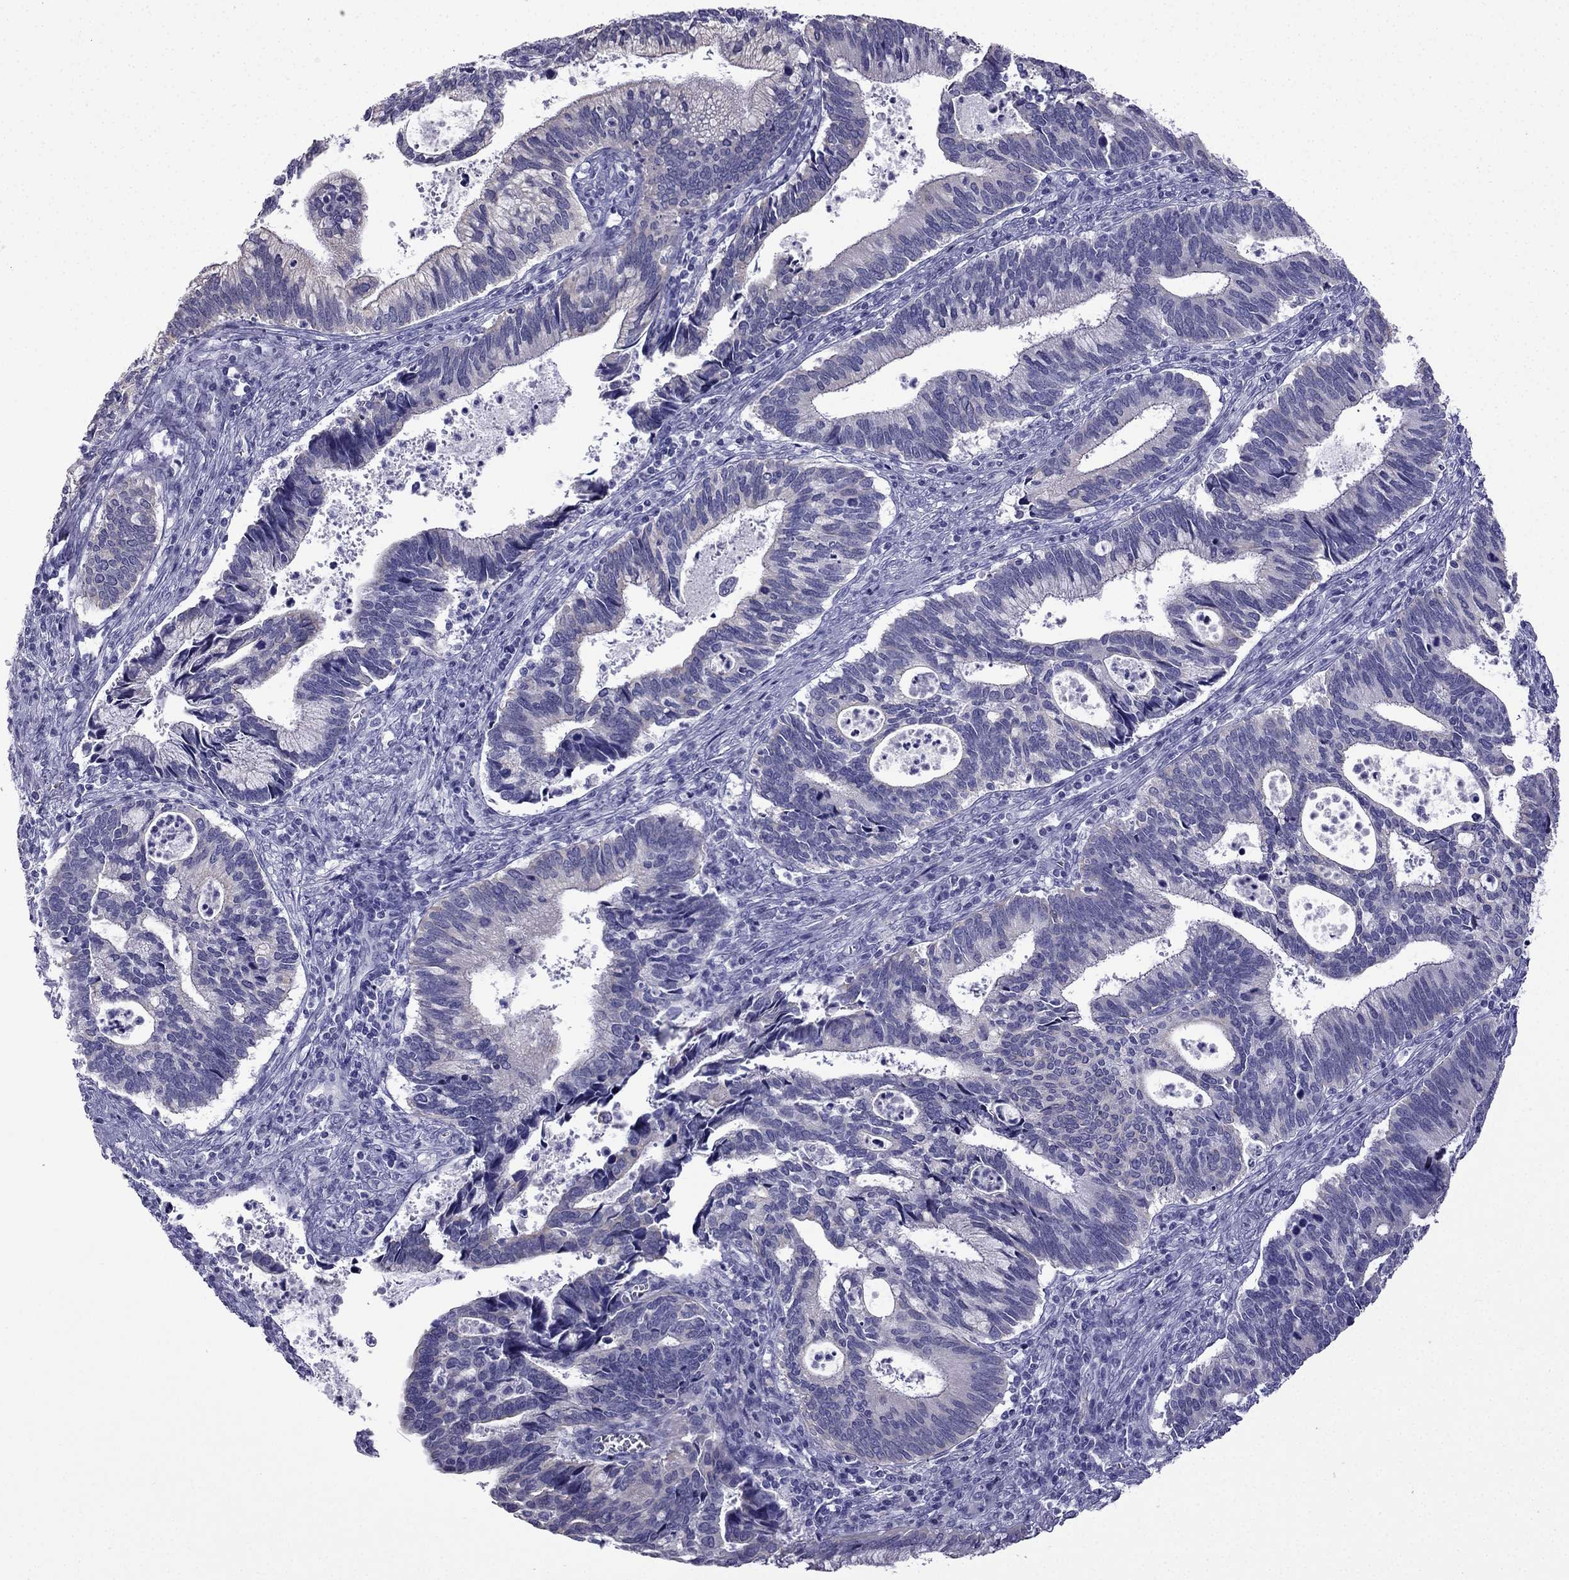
{"staining": {"intensity": "negative", "quantity": "none", "location": "none"}, "tissue": "cervical cancer", "cell_type": "Tumor cells", "image_type": "cancer", "snomed": [{"axis": "morphology", "description": "Adenocarcinoma, NOS"}, {"axis": "topography", "description": "Cervix"}], "caption": "Cervical cancer was stained to show a protein in brown. There is no significant expression in tumor cells.", "gene": "GJA8", "patient": {"sex": "female", "age": 42}}